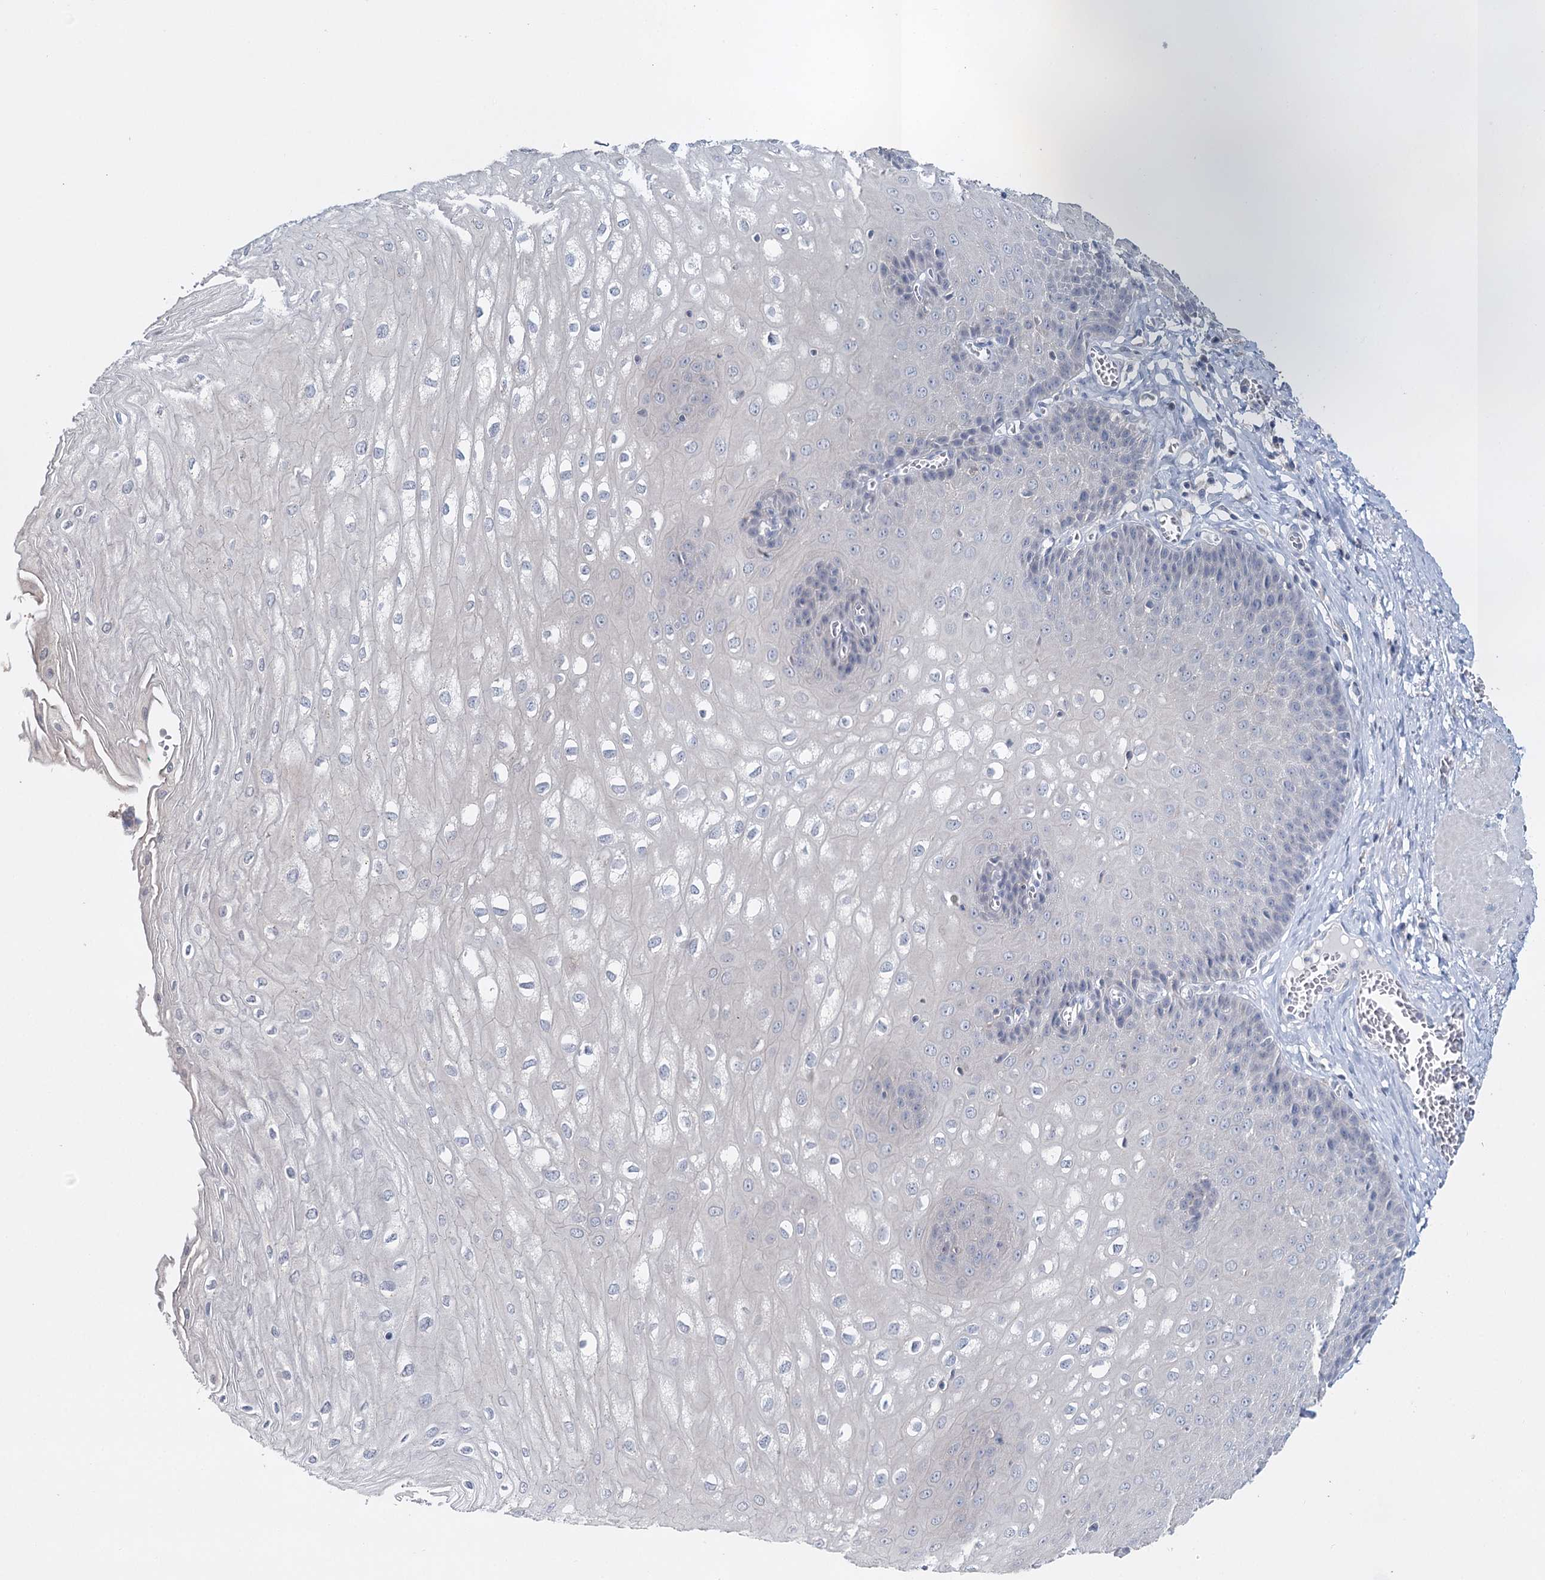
{"staining": {"intensity": "negative", "quantity": "none", "location": "none"}, "tissue": "esophagus", "cell_type": "Squamous epithelial cells", "image_type": "normal", "snomed": [{"axis": "morphology", "description": "Normal tissue, NOS"}, {"axis": "topography", "description": "Esophagus"}], "caption": "The image exhibits no significant expression in squamous epithelial cells of esophagus. (Stains: DAB IHC with hematoxylin counter stain, Microscopy: brightfield microscopy at high magnification).", "gene": "DAPK1", "patient": {"sex": "male", "age": 60}}